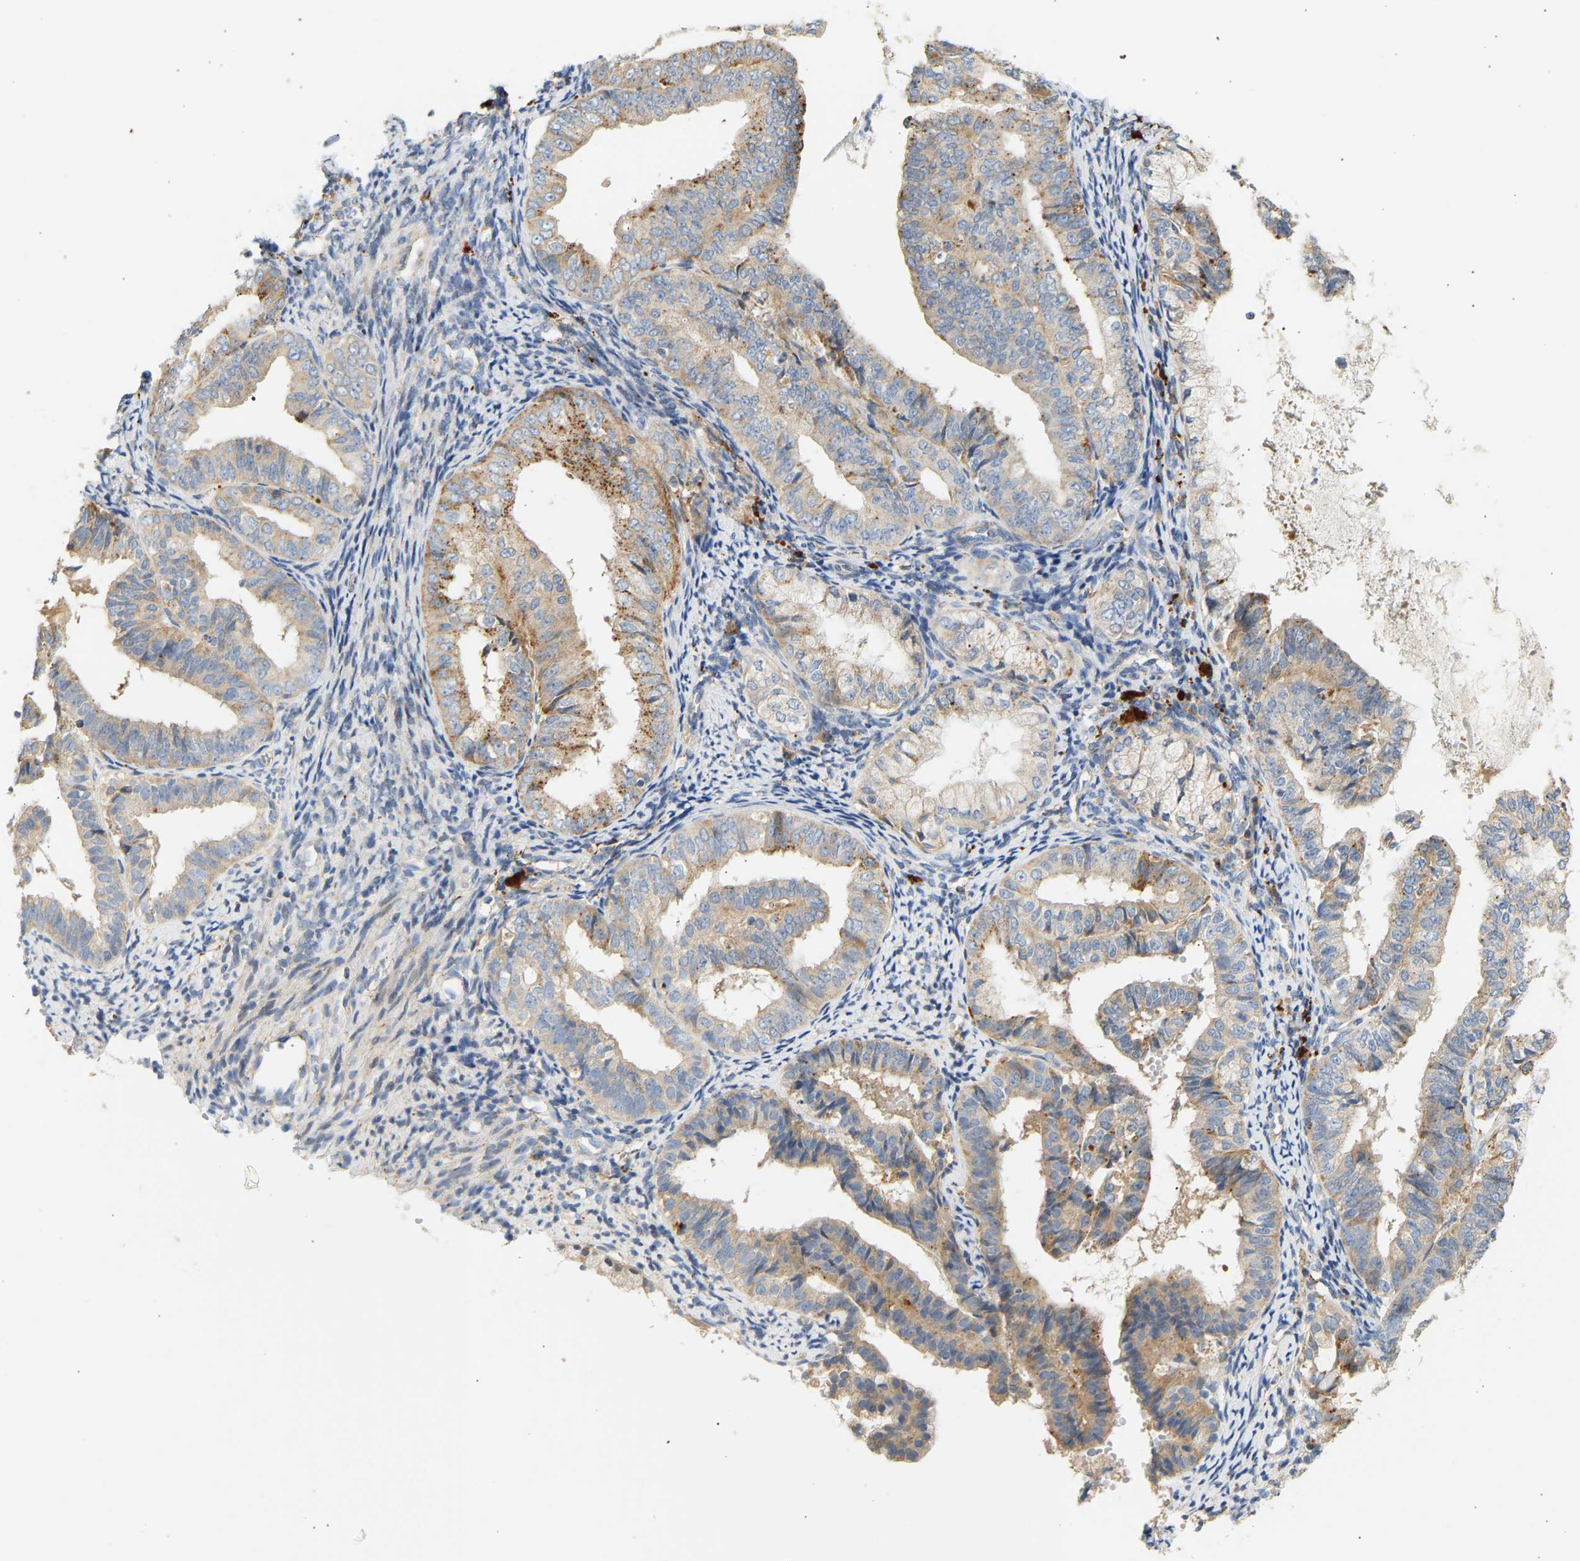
{"staining": {"intensity": "moderate", "quantity": "25%-75%", "location": "cytoplasmic/membranous"}, "tissue": "endometrial cancer", "cell_type": "Tumor cells", "image_type": "cancer", "snomed": [{"axis": "morphology", "description": "Adenocarcinoma, NOS"}, {"axis": "topography", "description": "Endometrium"}], "caption": "The image displays immunohistochemical staining of endometrial cancer. There is moderate cytoplasmic/membranous expression is identified in approximately 25%-75% of tumor cells.", "gene": "ENTHD1", "patient": {"sex": "female", "age": 63}}